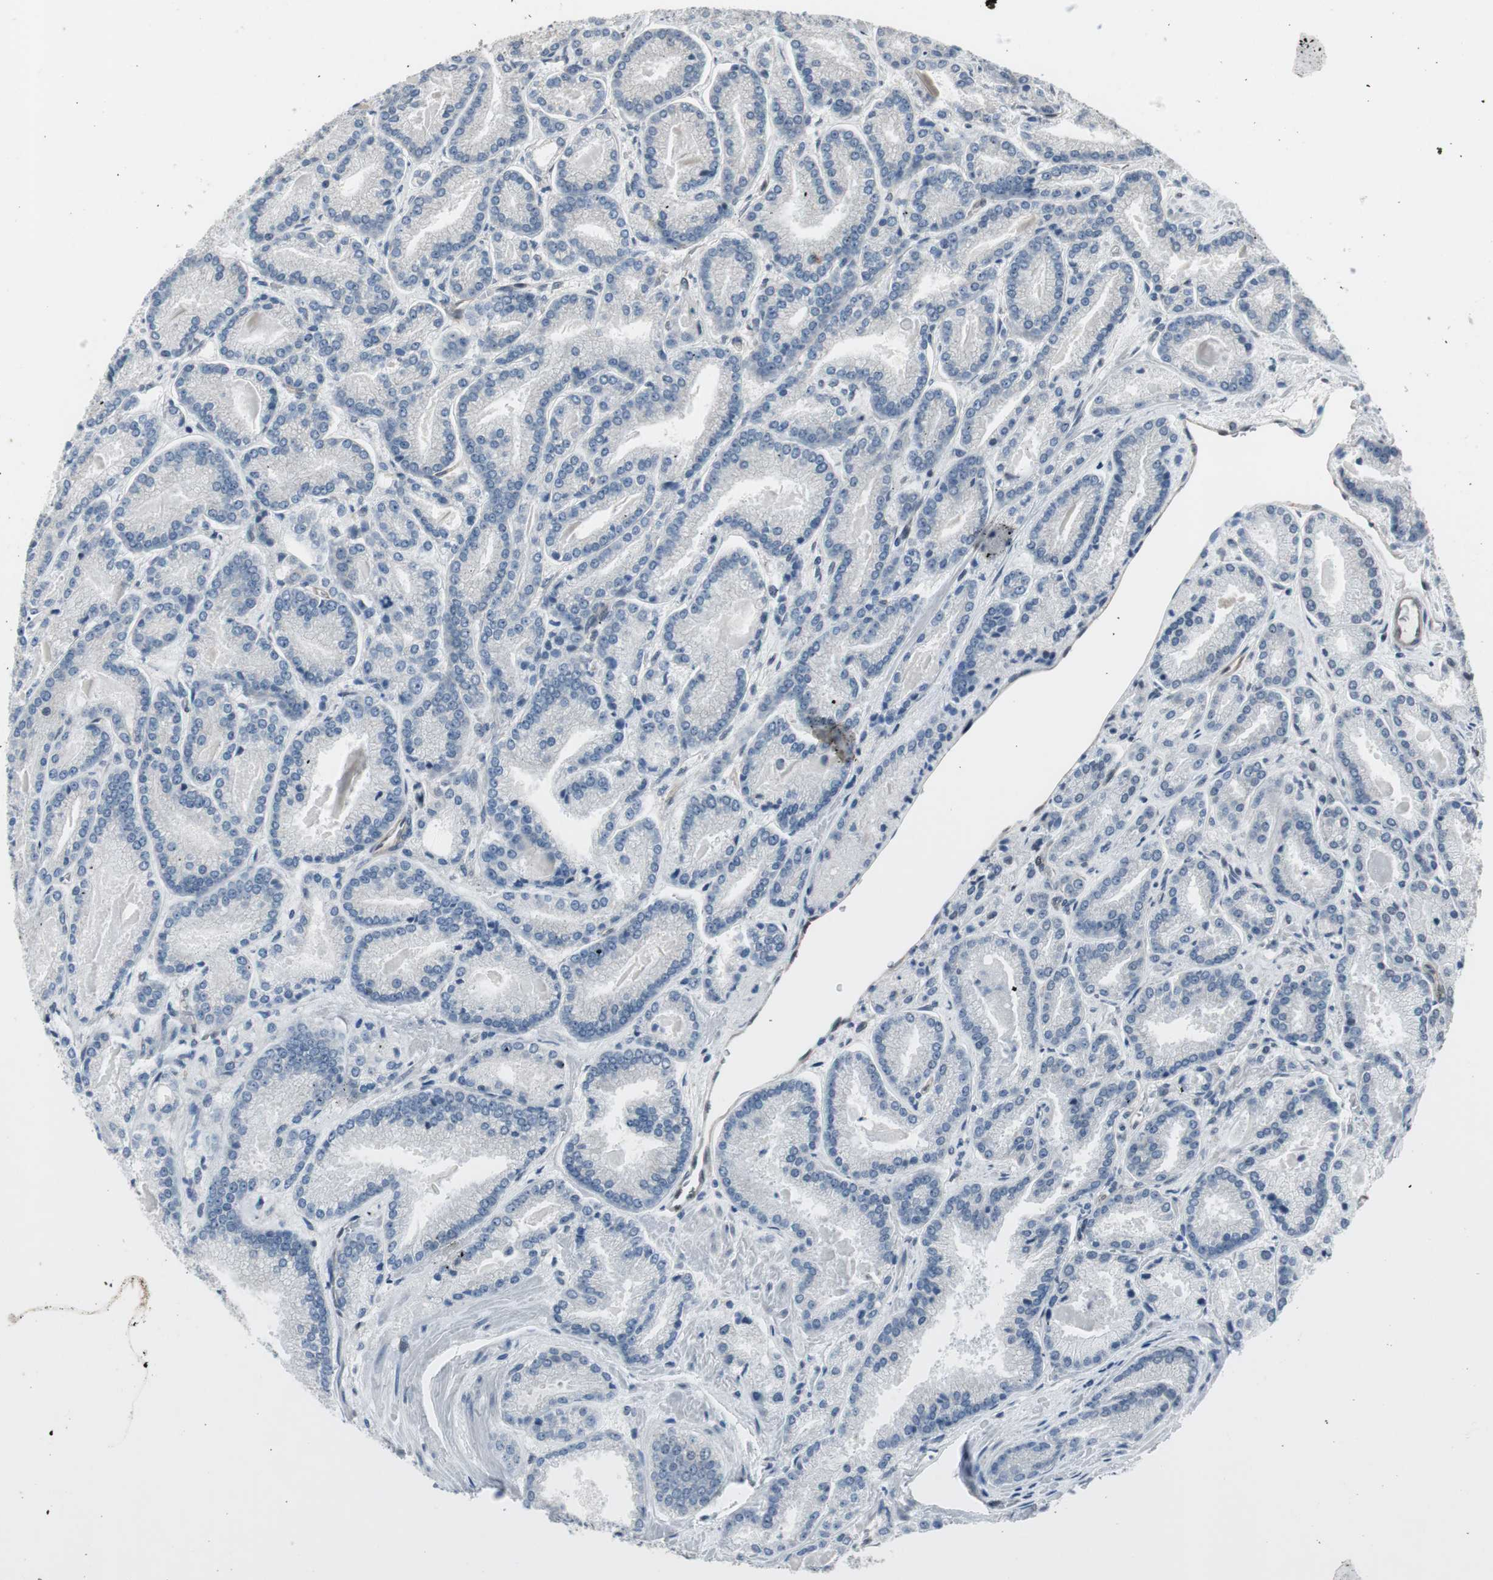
{"staining": {"intensity": "negative", "quantity": "none", "location": "none"}, "tissue": "prostate cancer", "cell_type": "Tumor cells", "image_type": "cancer", "snomed": [{"axis": "morphology", "description": "Adenocarcinoma, Low grade"}, {"axis": "topography", "description": "Prostate"}], "caption": "Tumor cells show no significant positivity in low-grade adenocarcinoma (prostate).", "gene": "PML", "patient": {"sex": "male", "age": 59}}